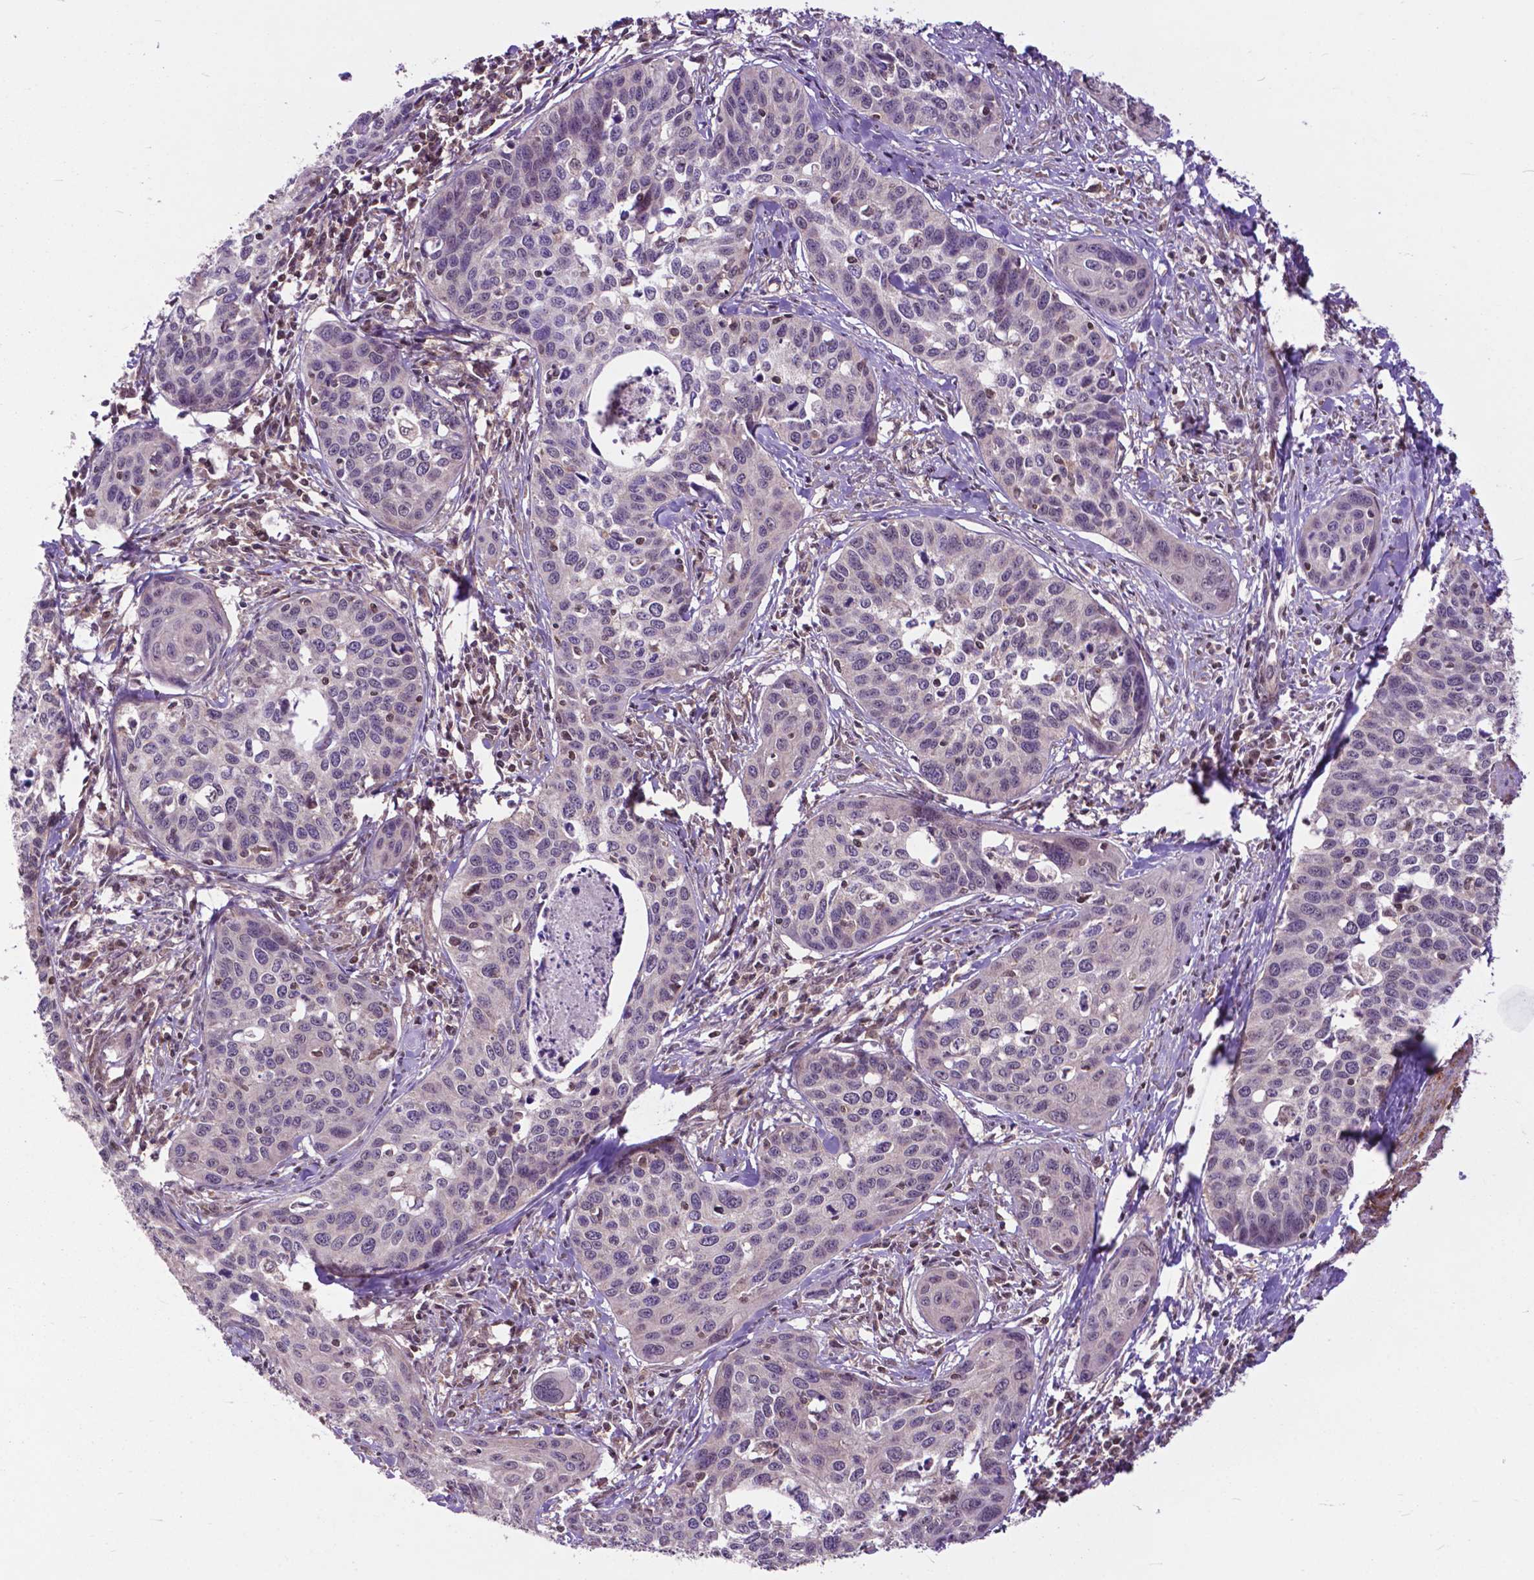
{"staining": {"intensity": "negative", "quantity": "none", "location": "none"}, "tissue": "cervical cancer", "cell_type": "Tumor cells", "image_type": "cancer", "snomed": [{"axis": "morphology", "description": "Squamous cell carcinoma, NOS"}, {"axis": "topography", "description": "Cervix"}], "caption": "Immunohistochemistry of human squamous cell carcinoma (cervical) shows no positivity in tumor cells.", "gene": "OTUB1", "patient": {"sex": "female", "age": 31}}